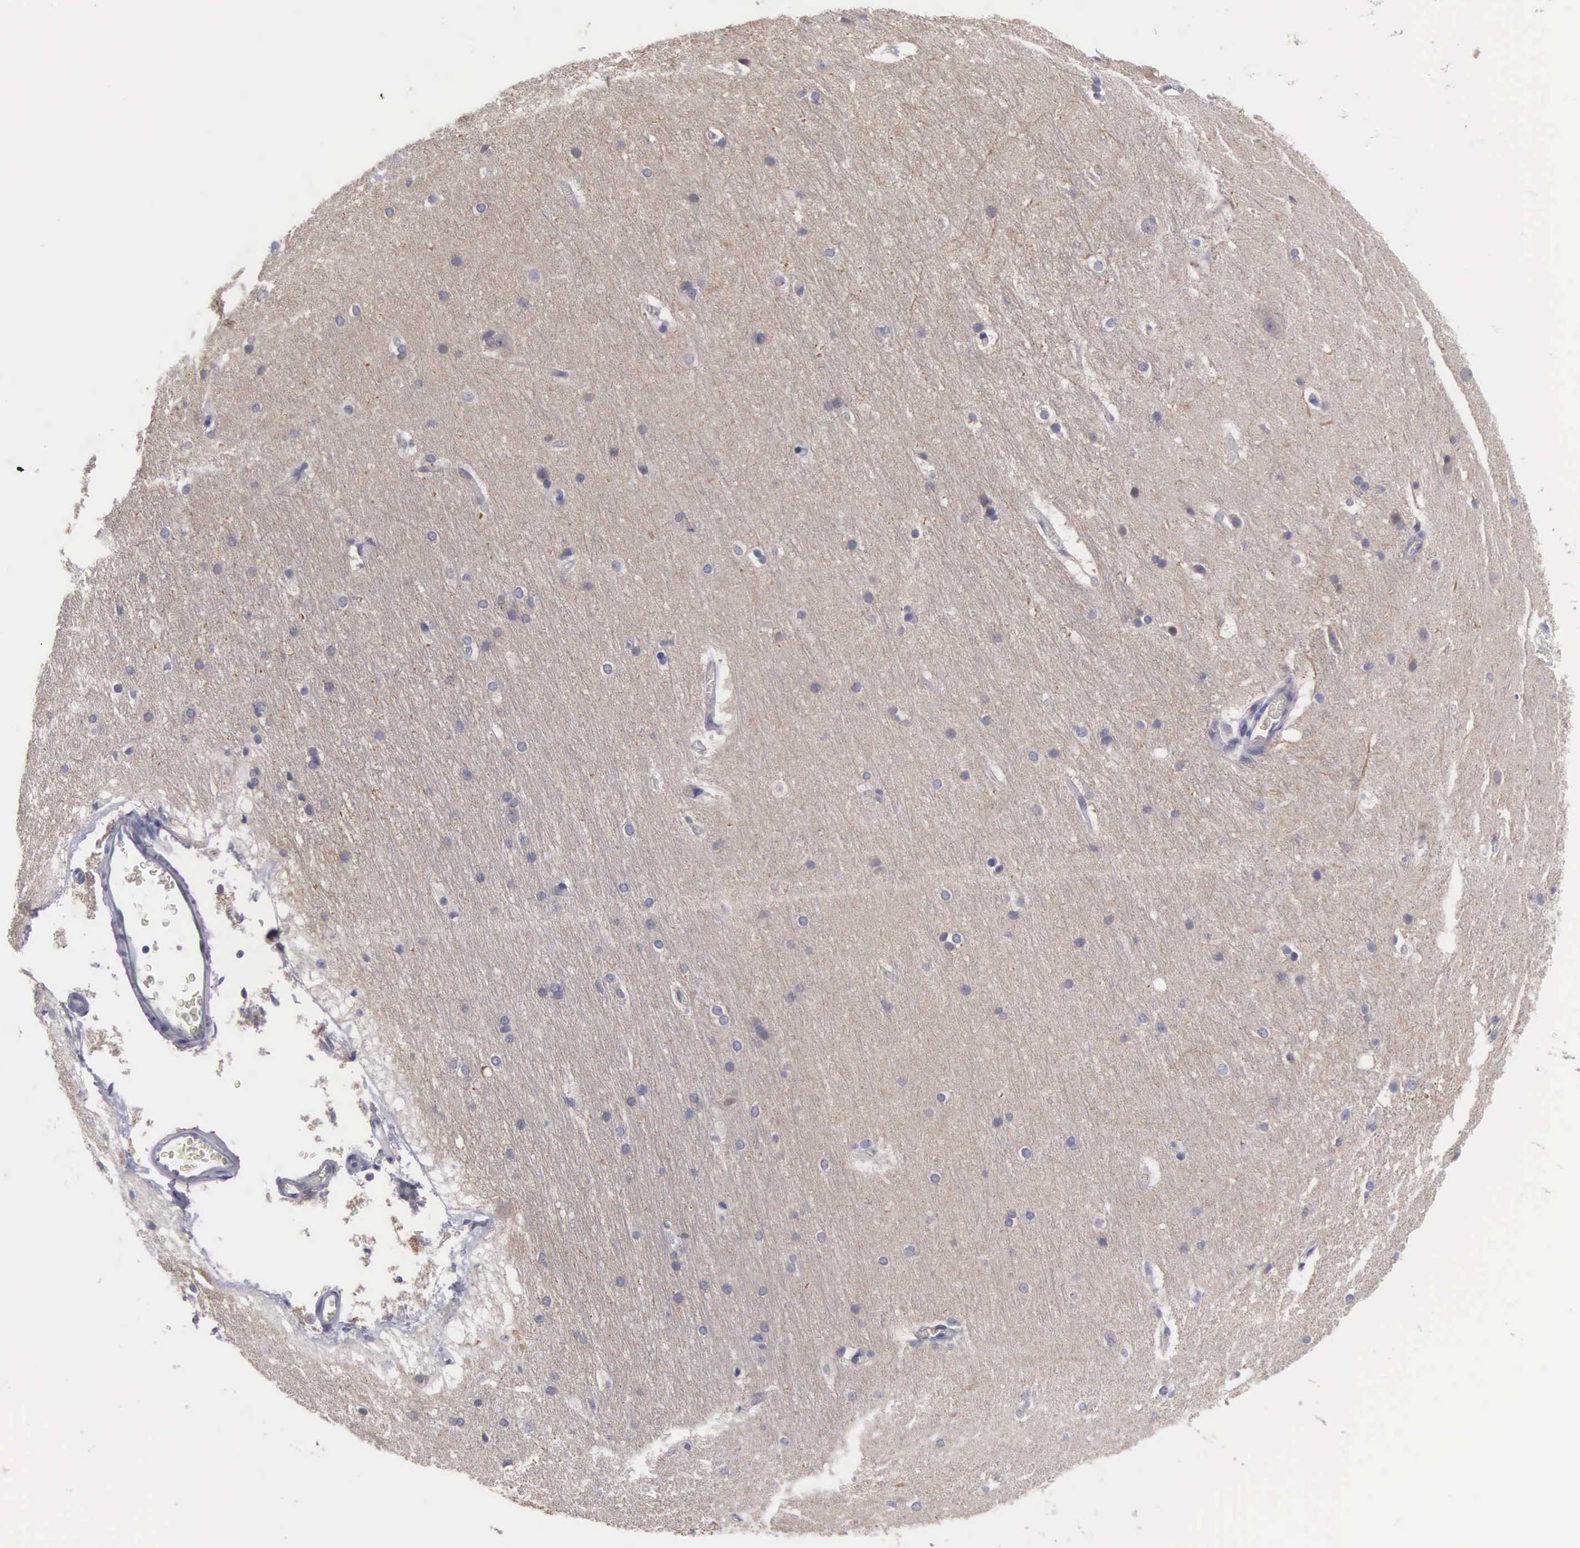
{"staining": {"intensity": "negative", "quantity": "none", "location": "none"}, "tissue": "cerebral cortex", "cell_type": "Endothelial cells", "image_type": "normal", "snomed": [{"axis": "morphology", "description": "Normal tissue, NOS"}, {"axis": "topography", "description": "Cerebral cortex"}, {"axis": "topography", "description": "Hippocampus"}], "caption": "IHC histopathology image of benign cerebral cortex: cerebral cortex stained with DAB (3,3'-diaminobenzidine) reveals no significant protein expression in endothelial cells.", "gene": "SLITRK4", "patient": {"sex": "female", "age": 19}}